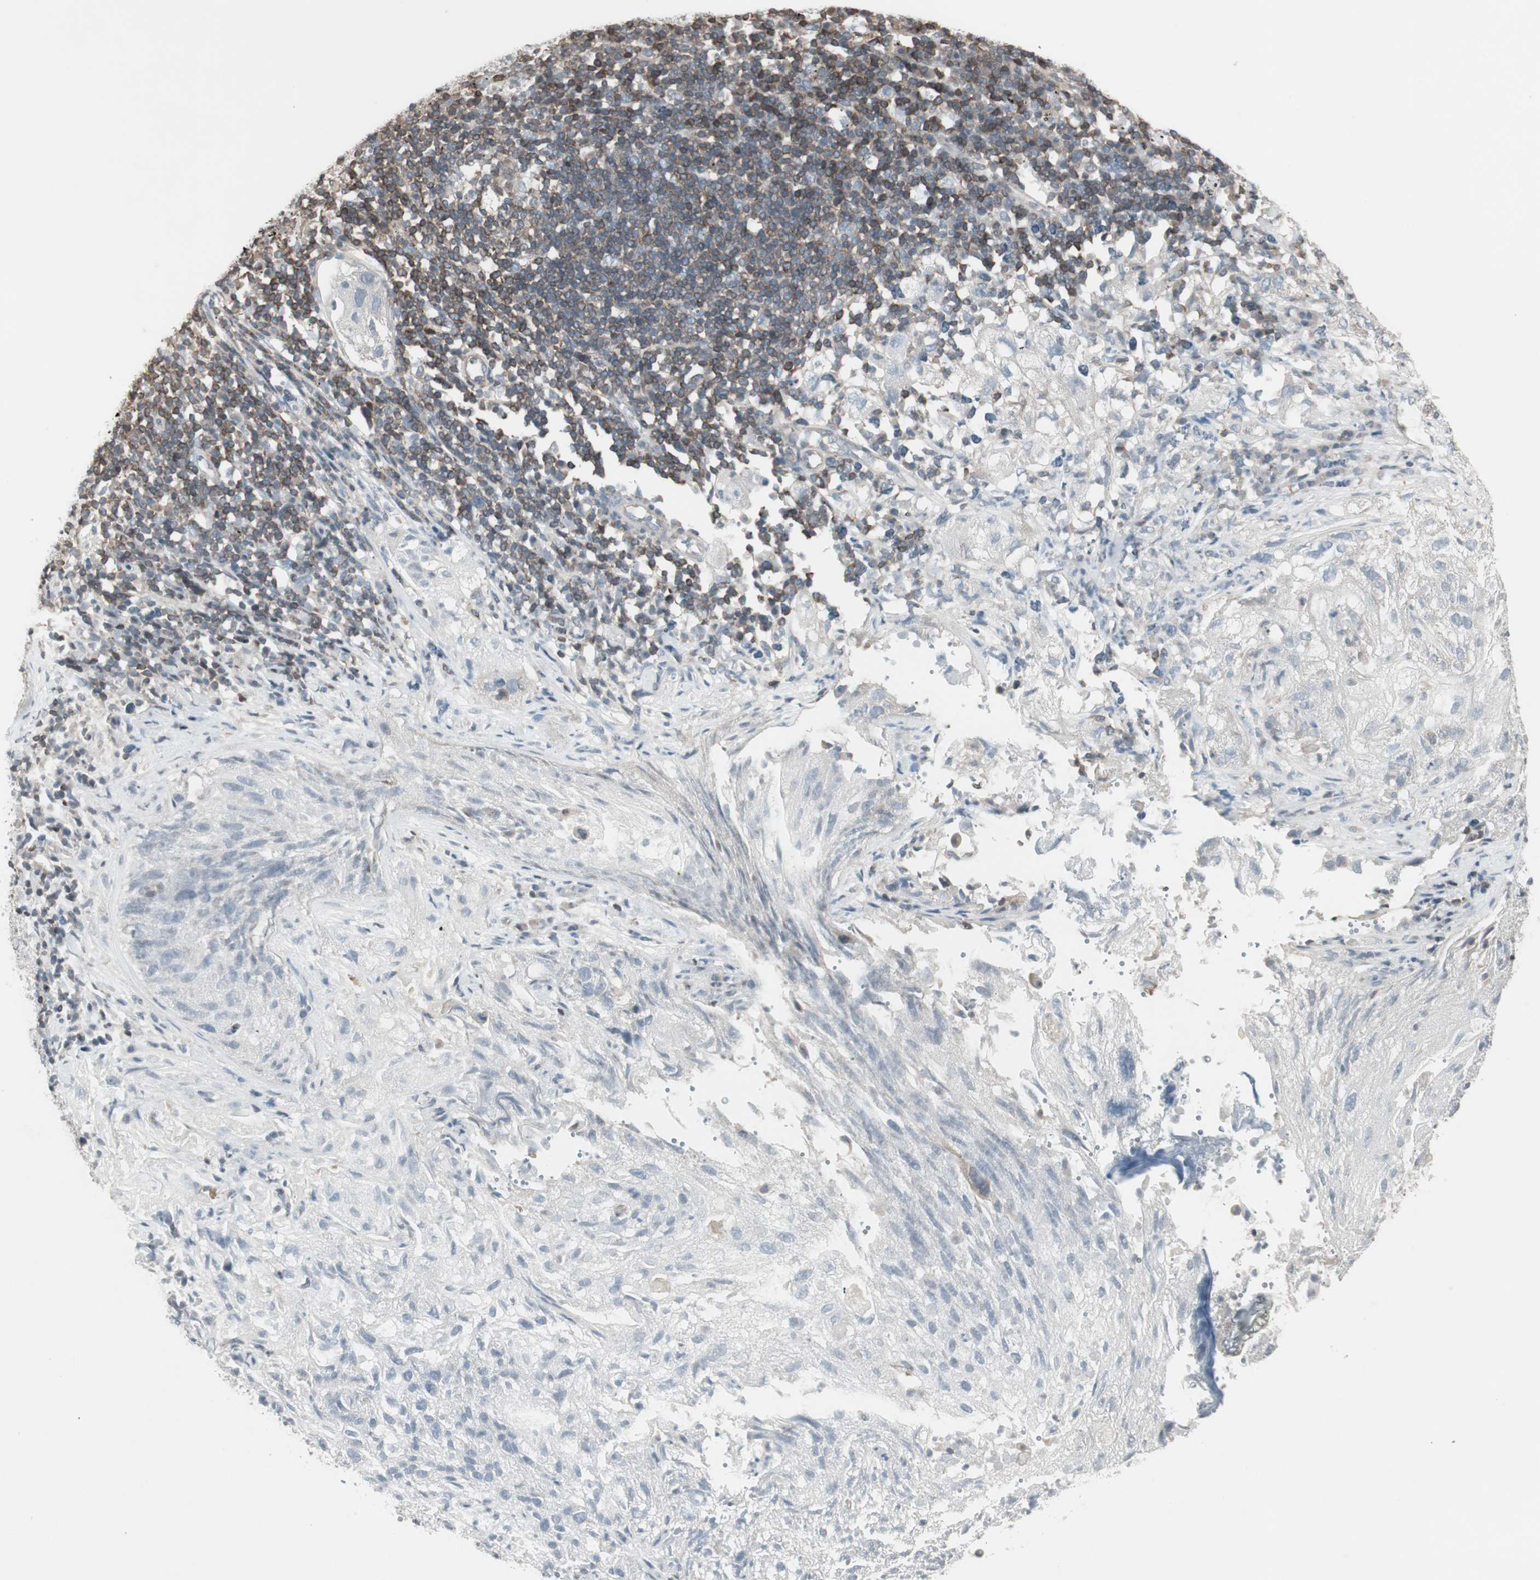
{"staining": {"intensity": "negative", "quantity": "none", "location": "none"}, "tissue": "lung cancer", "cell_type": "Tumor cells", "image_type": "cancer", "snomed": [{"axis": "morphology", "description": "Inflammation, NOS"}, {"axis": "morphology", "description": "Squamous cell carcinoma, NOS"}, {"axis": "topography", "description": "Lymph node"}, {"axis": "topography", "description": "Soft tissue"}, {"axis": "topography", "description": "Lung"}], "caption": "This is an immunohistochemistry histopathology image of human lung cancer. There is no staining in tumor cells.", "gene": "ARHGEF1", "patient": {"sex": "male", "age": 66}}